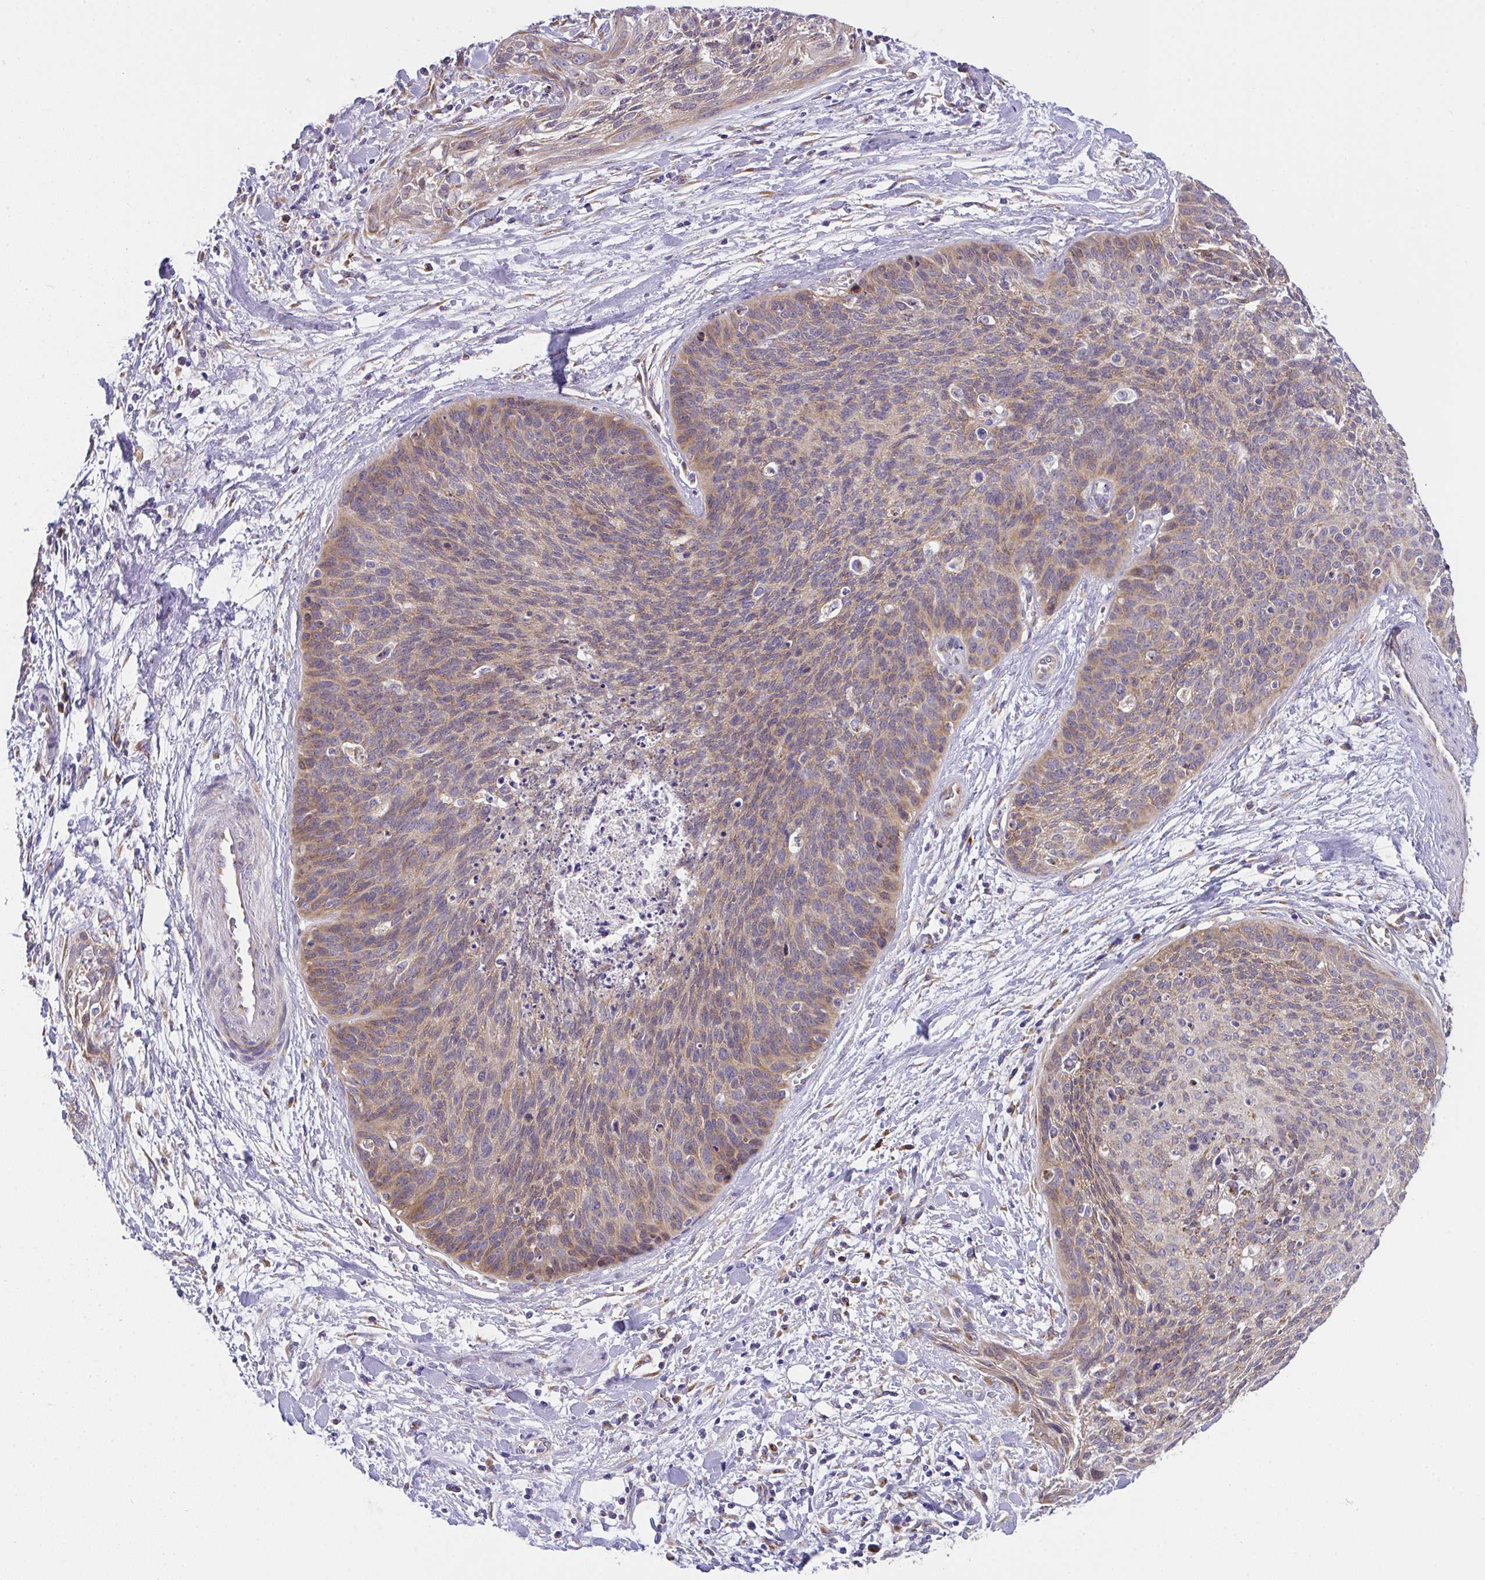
{"staining": {"intensity": "moderate", "quantity": ">75%", "location": "cytoplasmic/membranous"}, "tissue": "cervical cancer", "cell_type": "Tumor cells", "image_type": "cancer", "snomed": [{"axis": "morphology", "description": "Squamous cell carcinoma, NOS"}, {"axis": "topography", "description": "Cervix"}], "caption": "Tumor cells reveal medium levels of moderate cytoplasmic/membranous positivity in about >75% of cells in cervical squamous cell carcinoma. (IHC, brightfield microscopy, high magnification).", "gene": "MIA3", "patient": {"sex": "female", "age": 55}}